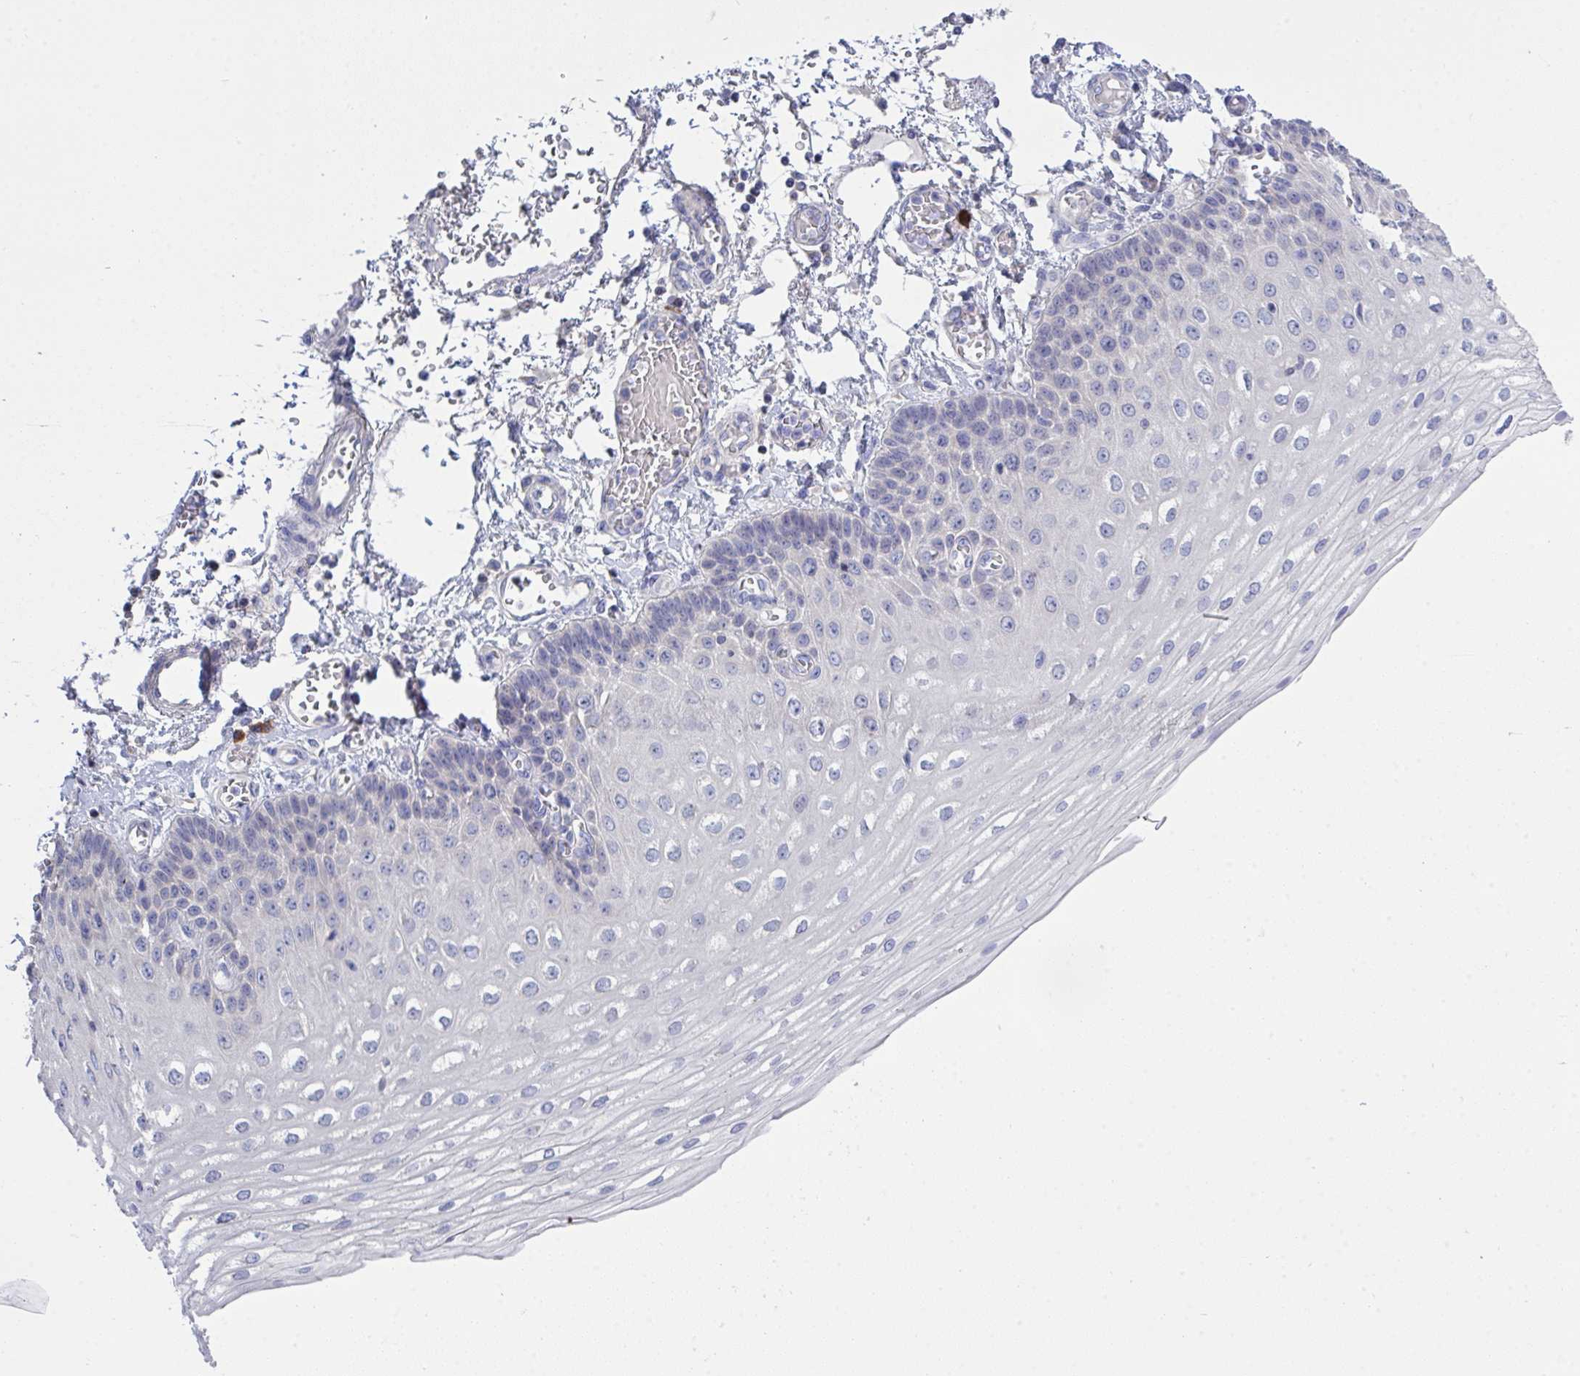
{"staining": {"intensity": "negative", "quantity": "none", "location": "none"}, "tissue": "esophagus", "cell_type": "Squamous epithelial cells", "image_type": "normal", "snomed": [{"axis": "morphology", "description": "Normal tissue, NOS"}, {"axis": "morphology", "description": "Adenocarcinoma, NOS"}, {"axis": "topography", "description": "Esophagus"}], "caption": "IHC micrograph of unremarkable esophagus: esophagus stained with DAB (3,3'-diaminobenzidine) exhibits no significant protein expression in squamous epithelial cells.", "gene": "LRRC58", "patient": {"sex": "male", "age": 81}}